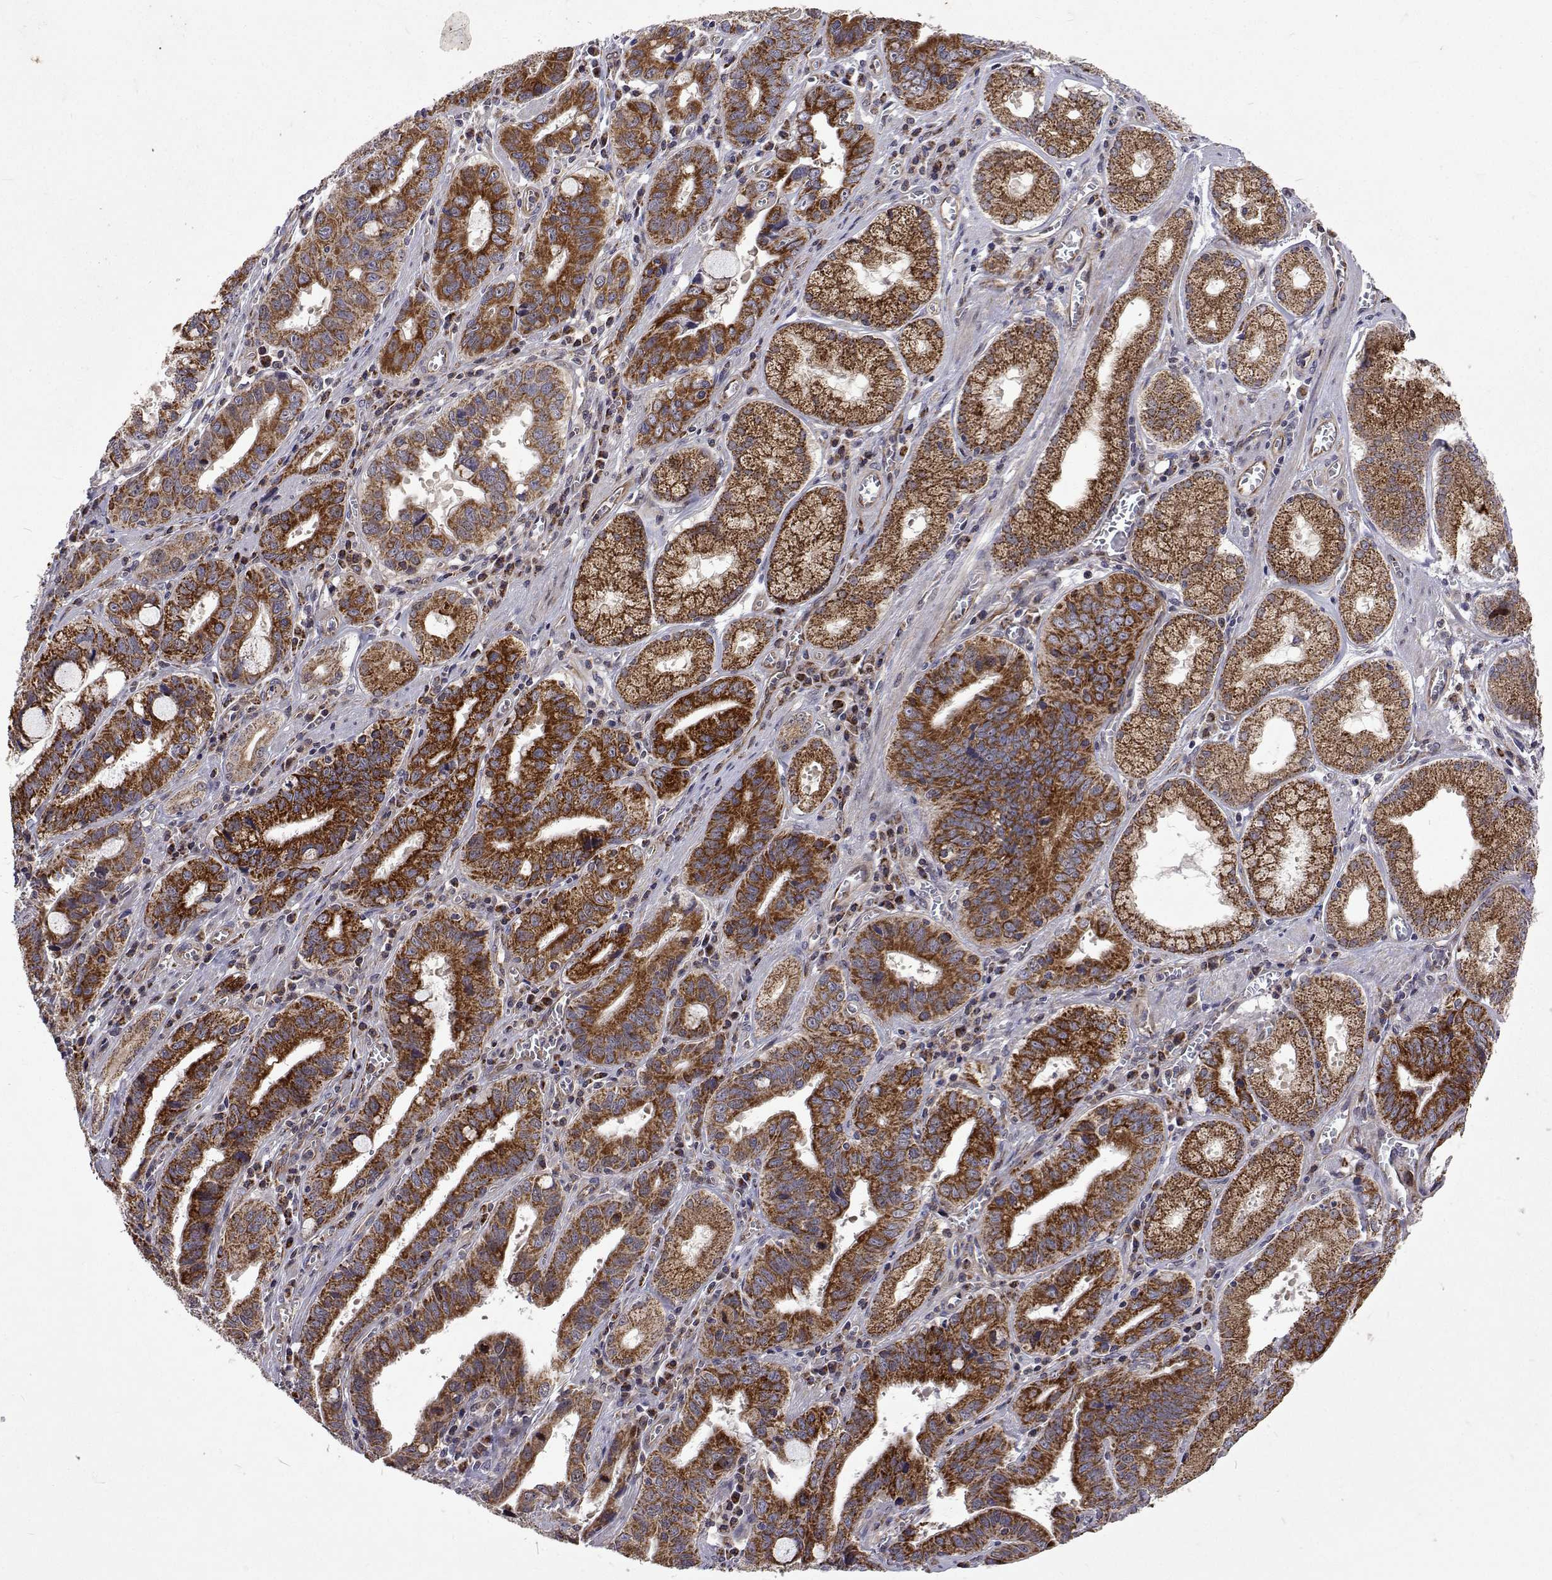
{"staining": {"intensity": "strong", "quantity": ">75%", "location": "cytoplasmic/membranous"}, "tissue": "stomach cancer", "cell_type": "Tumor cells", "image_type": "cancer", "snomed": [{"axis": "morphology", "description": "Adenocarcinoma, NOS"}, {"axis": "topography", "description": "Stomach, lower"}], "caption": "Protein expression analysis of stomach adenocarcinoma demonstrates strong cytoplasmic/membranous positivity in about >75% of tumor cells. (Brightfield microscopy of DAB IHC at high magnification).", "gene": "DHTKD1", "patient": {"sex": "female", "age": 76}}